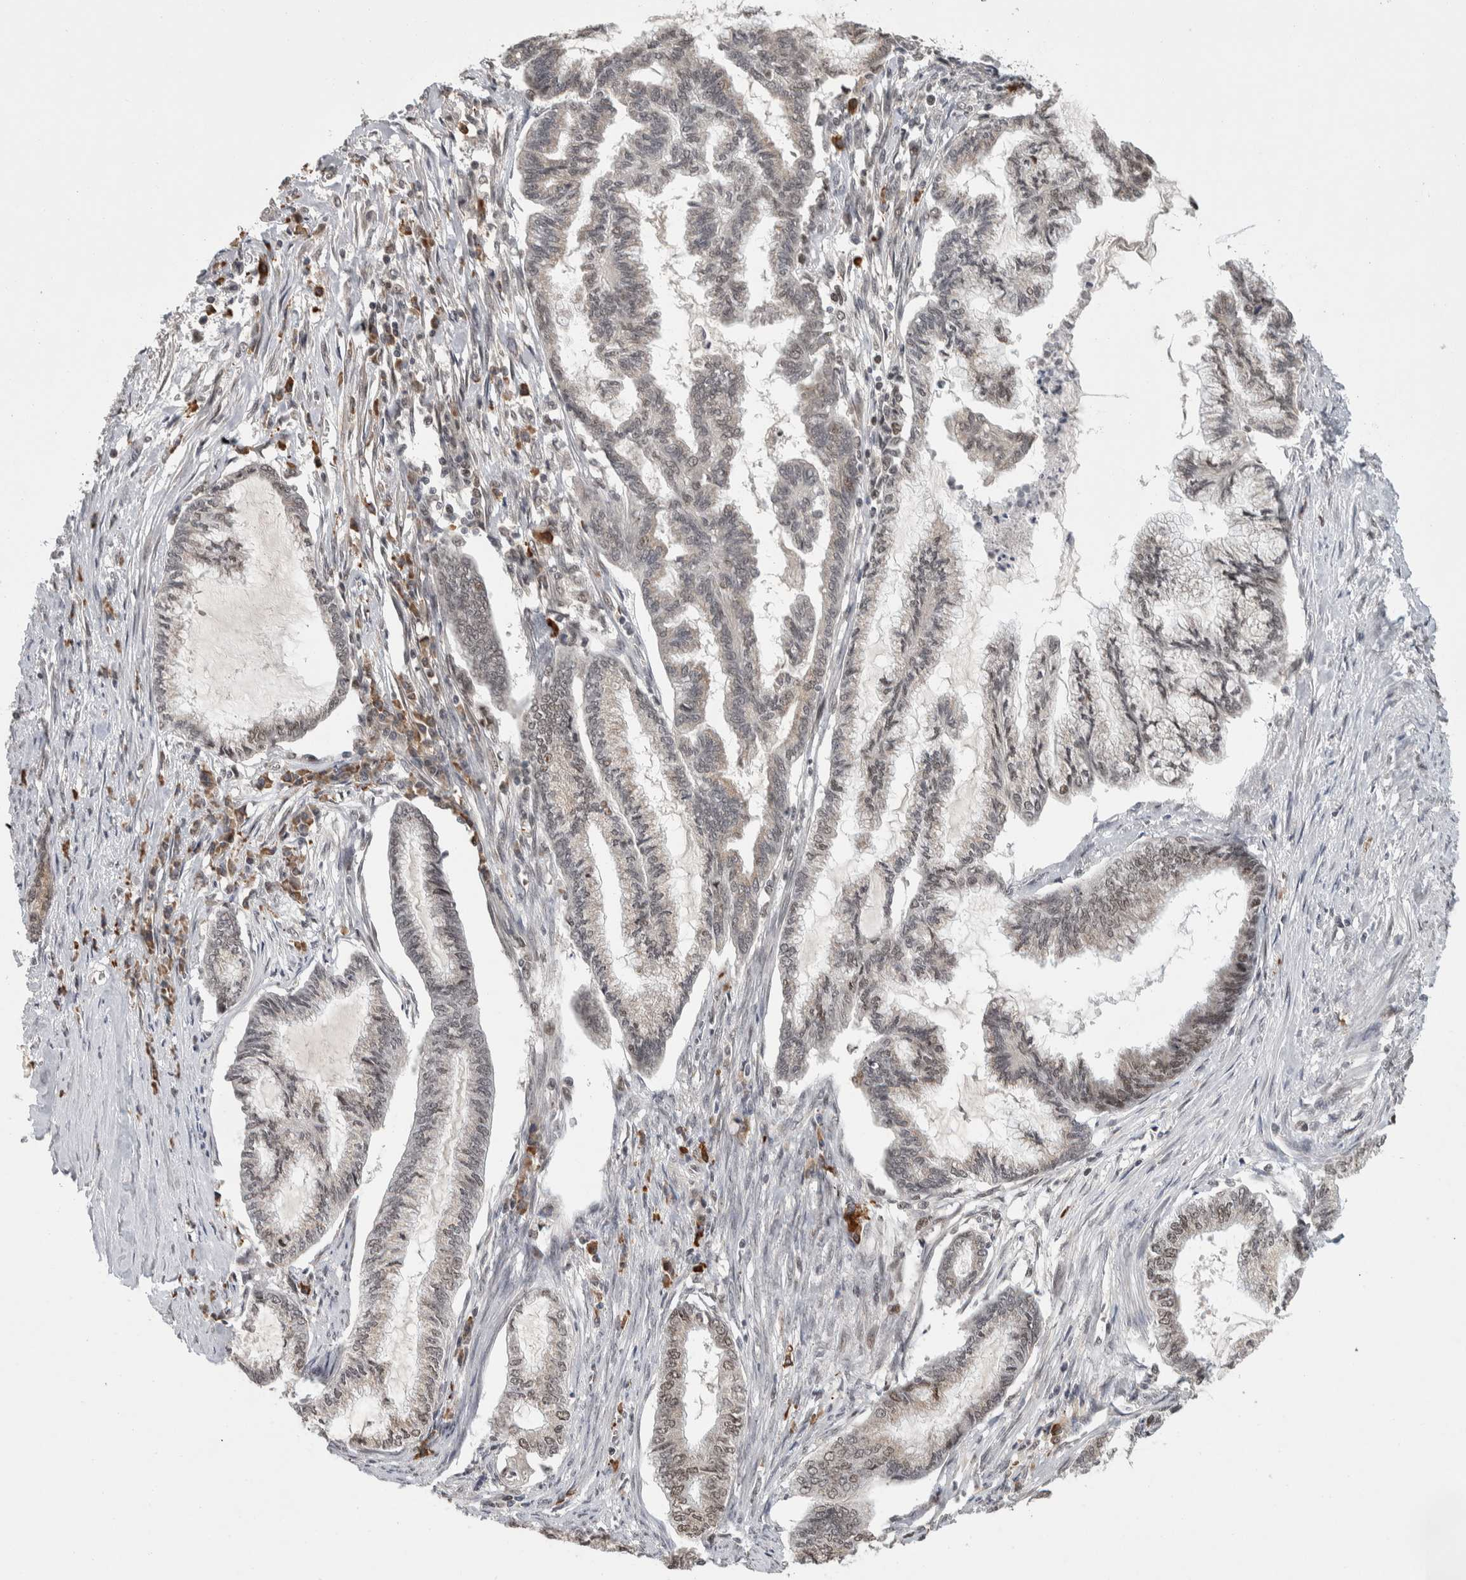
{"staining": {"intensity": "weak", "quantity": "25%-75%", "location": "nuclear"}, "tissue": "endometrial cancer", "cell_type": "Tumor cells", "image_type": "cancer", "snomed": [{"axis": "morphology", "description": "Adenocarcinoma, NOS"}, {"axis": "topography", "description": "Endometrium"}], "caption": "Human endometrial adenocarcinoma stained for a protein (brown) shows weak nuclear positive staining in approximately 25%-75% of tumor cells.", "gene": "ZNF592", "patient": {"sex": "female", "age": 86}}